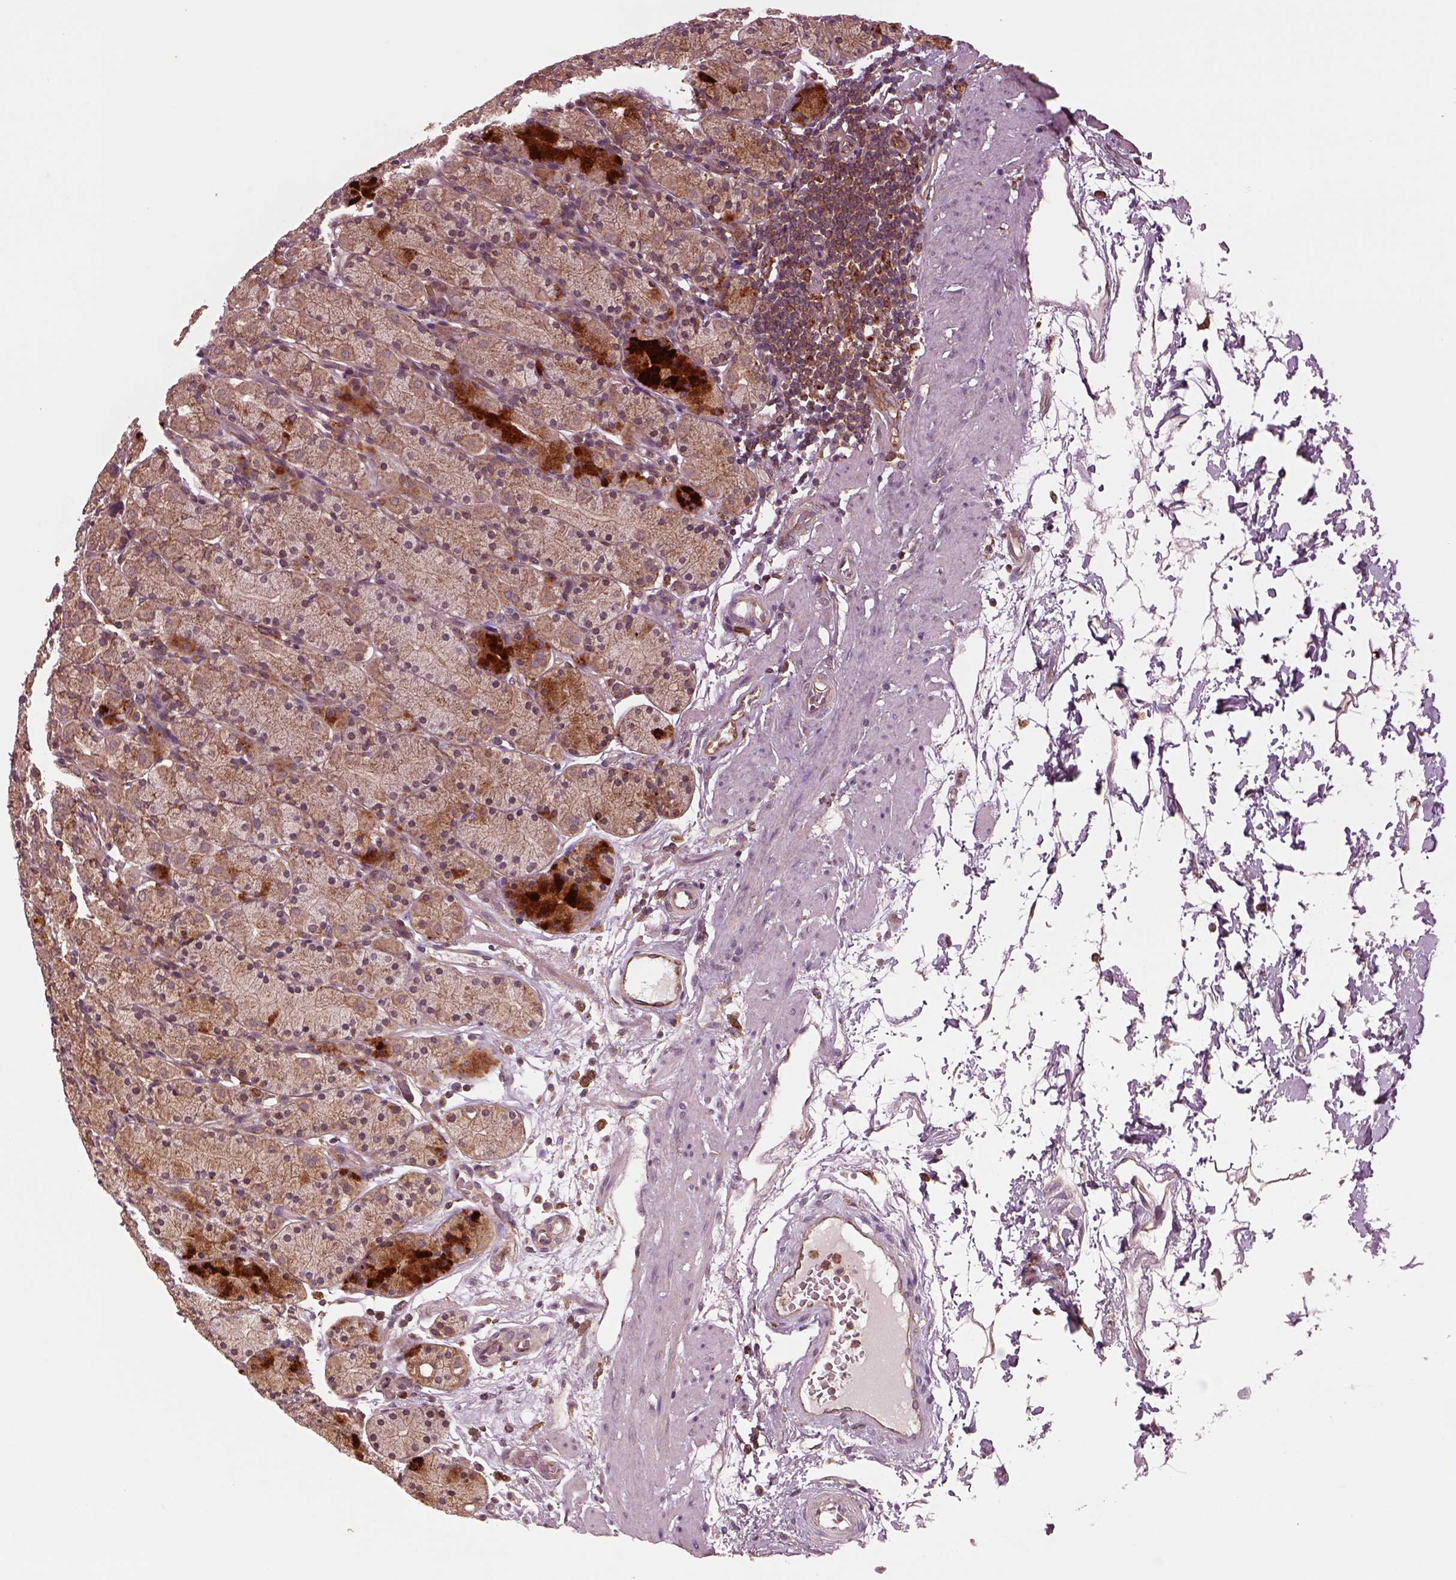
{"staining": {"intensity": "strong", "quantity": "<25%", "location": "cytoplasmic/membranous"}, "tissue": "stomach", "cell_type": "Glandular cells", "image_type": "normal", "snomed": [{"axis": "morphology", "description": "Normal tissue, NOS"}, {"axis": "topography", "description": "Stomach, upper"}, {"axis": "topography", "description": "Stomach"}], "caption": "Glandular cells show medium levels of strong cytoplasmic/membranous staining in about <25% of cells in unremarkable stomach.", "gene": "WASHC2A", "patient": {"sex": "male", "age": 62}}